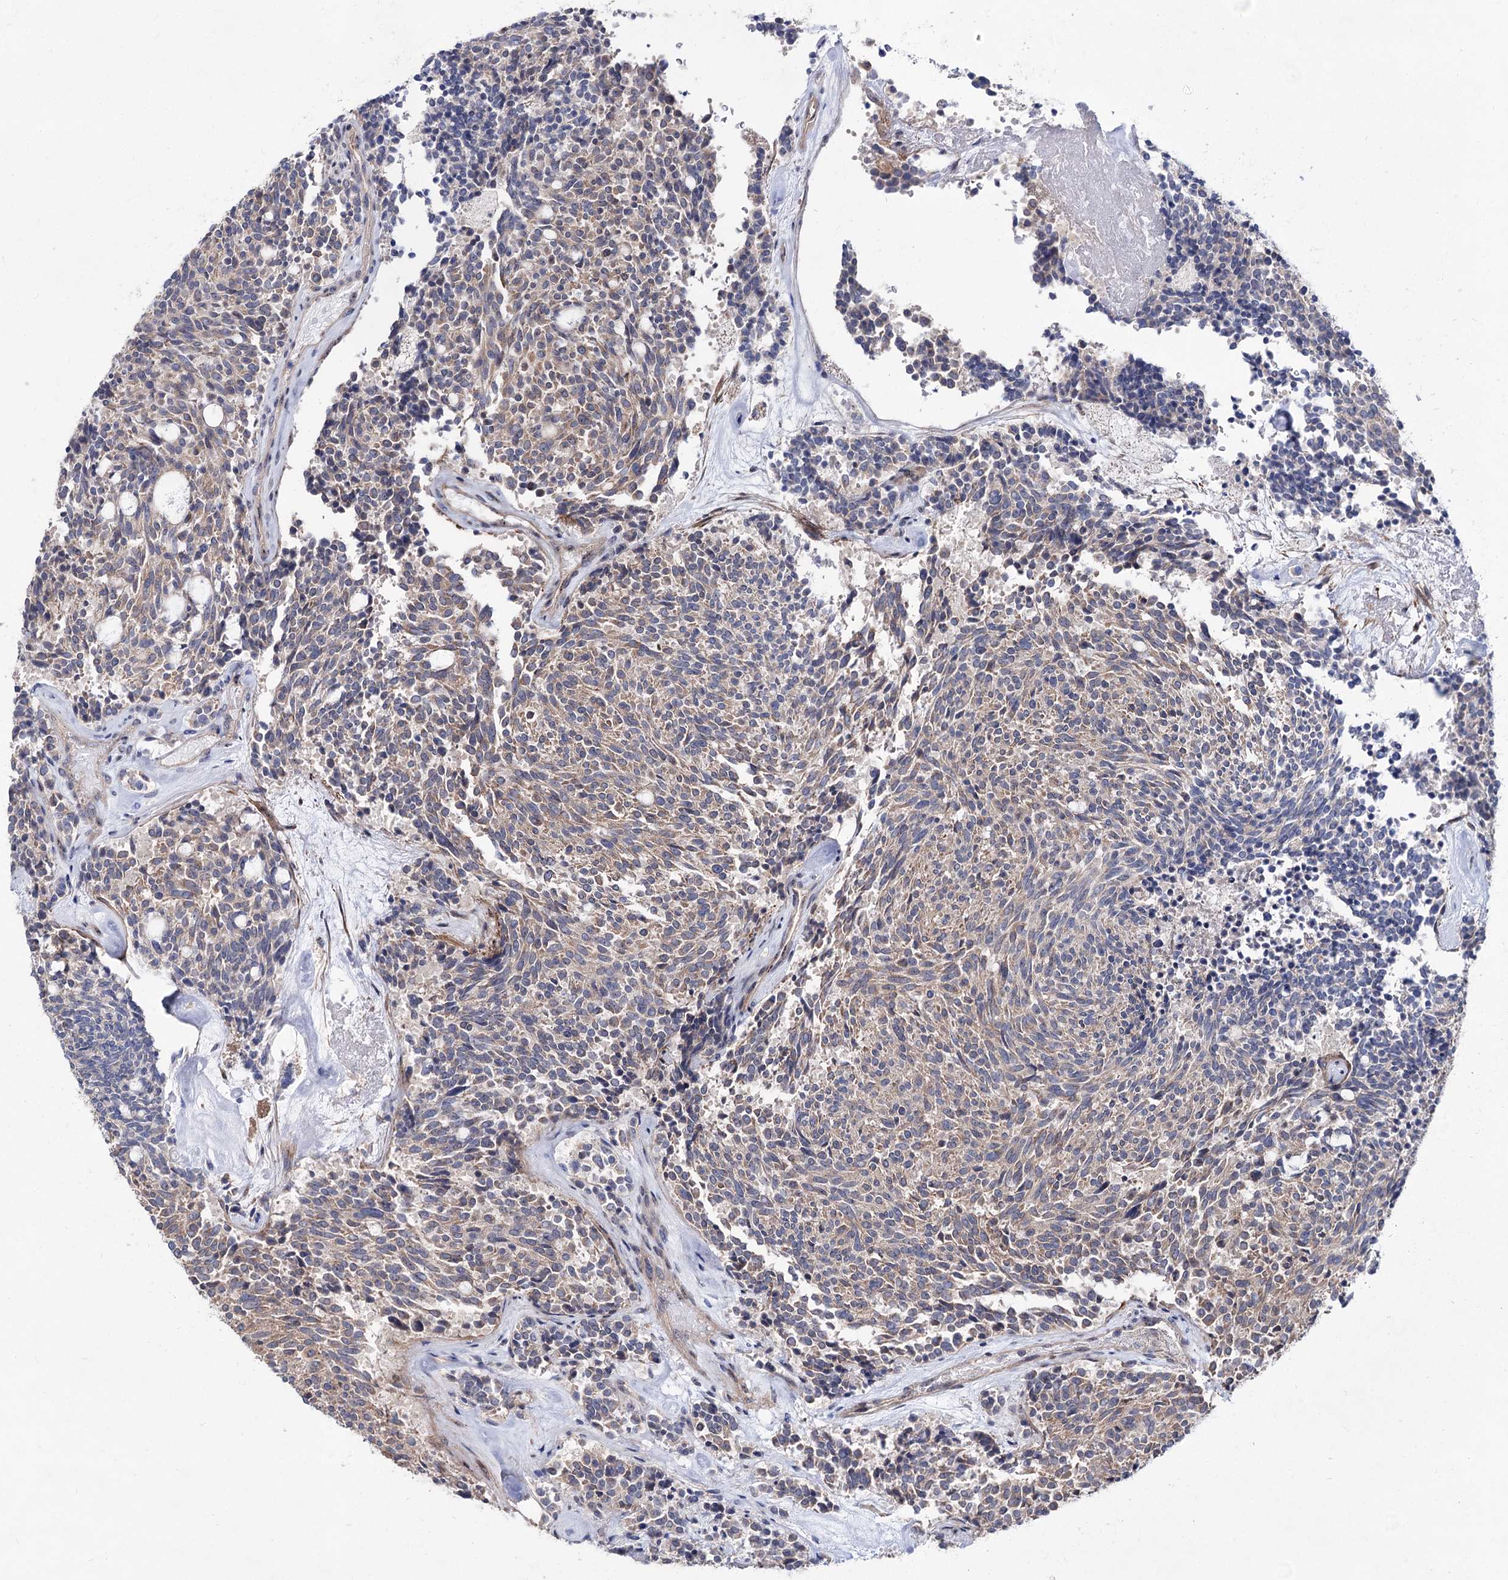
{"staining": {"intensity": "weak", "quantity": "25%-75%", "location": "cytoplasmic/membranous"}, "tissue": "carcinoid", "cell_type": "Tumor cells", "image_type": "cancer", "snomed": [{"axis": "morphology", "description": "Carcinoid, malignant, NOS"}, {"axis": "topography", "description": "Pancreas"}], "caption": "This photomicrograph displays immunohistochemistry (IHC) staining of malignant carcinoid, with low weak cytoplasmic/membranous expression in approximately 25%-75% of tumor cells.", "gene": "SEC24A", "patient": {"sex": "female", "age": 54}}